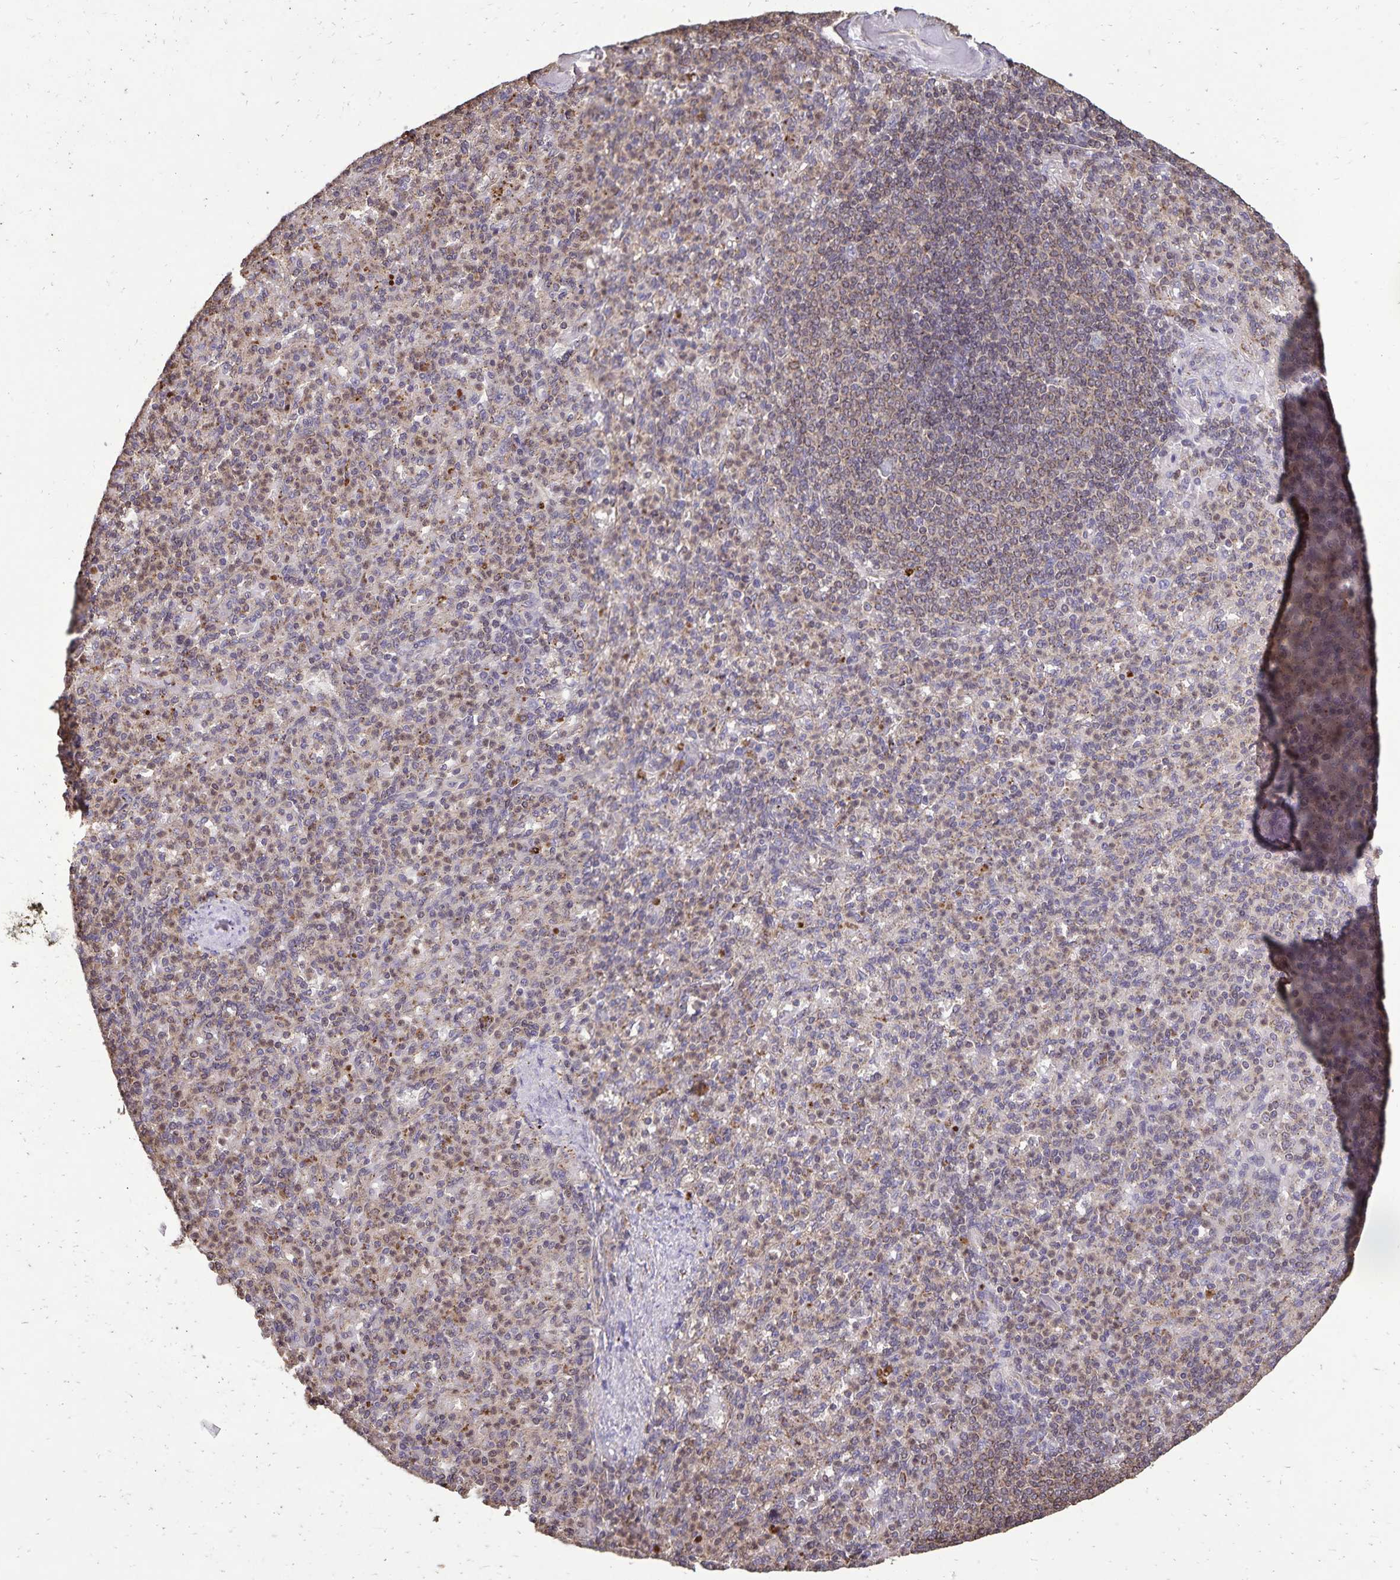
{"staining": {"intensity": "moderate", "quantity": "25%-75%", "location": "cytoplasmic/membranous"}, "tissue": "spleen", "cell_type": "Cells in red pulp", "image_type": "normal", "snomed": [{"axis": "morphology", "description": "Normal tissue, NOS"}, {"axis": "topography", "description": "Spleen"}], "caption": "Protein expression analysis of normal spleen reveals moderate cytoplasmic/membranous positivity in approximately 25%-75% of cells in red pulp.", "gene": "CHMP1B", "patient": {"sex": "female", "age": 74}}